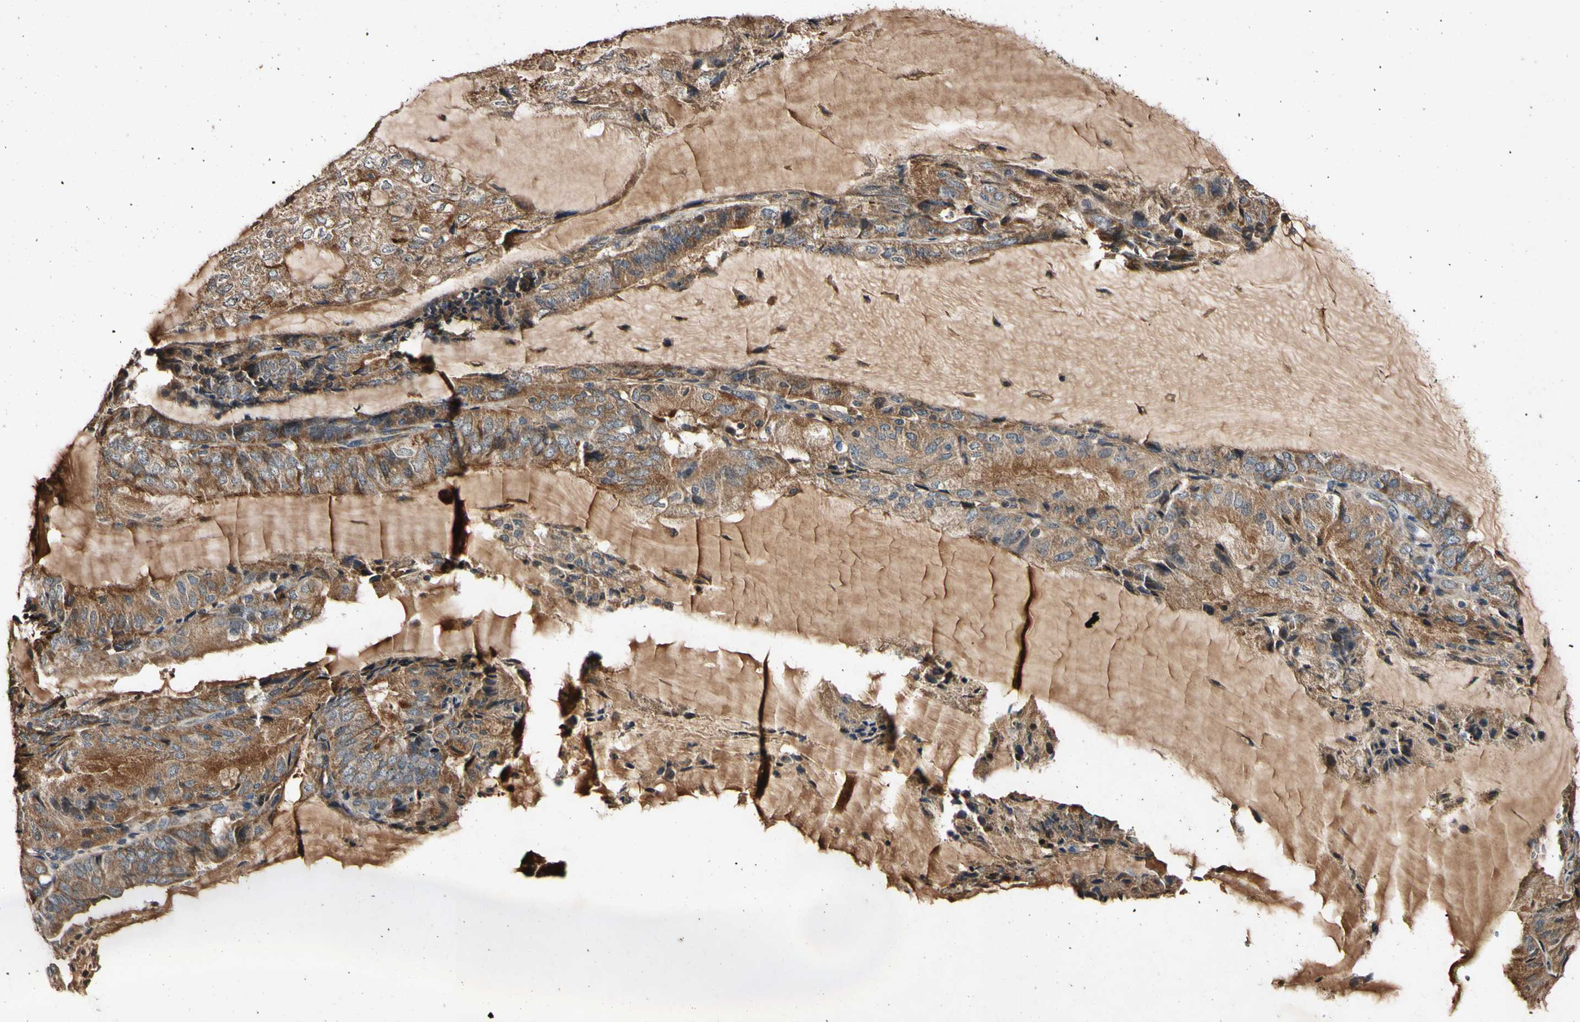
{"staining": {"intensity": "strong", "quantity": ">75%", "location": "cytoplasmic/membranous"}, "tissue": "endometrial cancer", "cell_type": "Tumor cells", "image_type": "cancer", "snomed": [{"axis": "morphology", "description": "Adenocarcinoma, NOS"}, {"axis": "topography", "description": "Endometrium"}], "caption": "A high-resolution photomicrograph shows immunohistochemistry (IHC) staining of endometrial cancer (adenocarcinoma), which demonstrates strong cytoplasmic/membranous expression in about >75% of tumor cells. Nuclei are stained in blue.", "gene": "PLAT", "patient": {"sex": "female", "age": 81}}